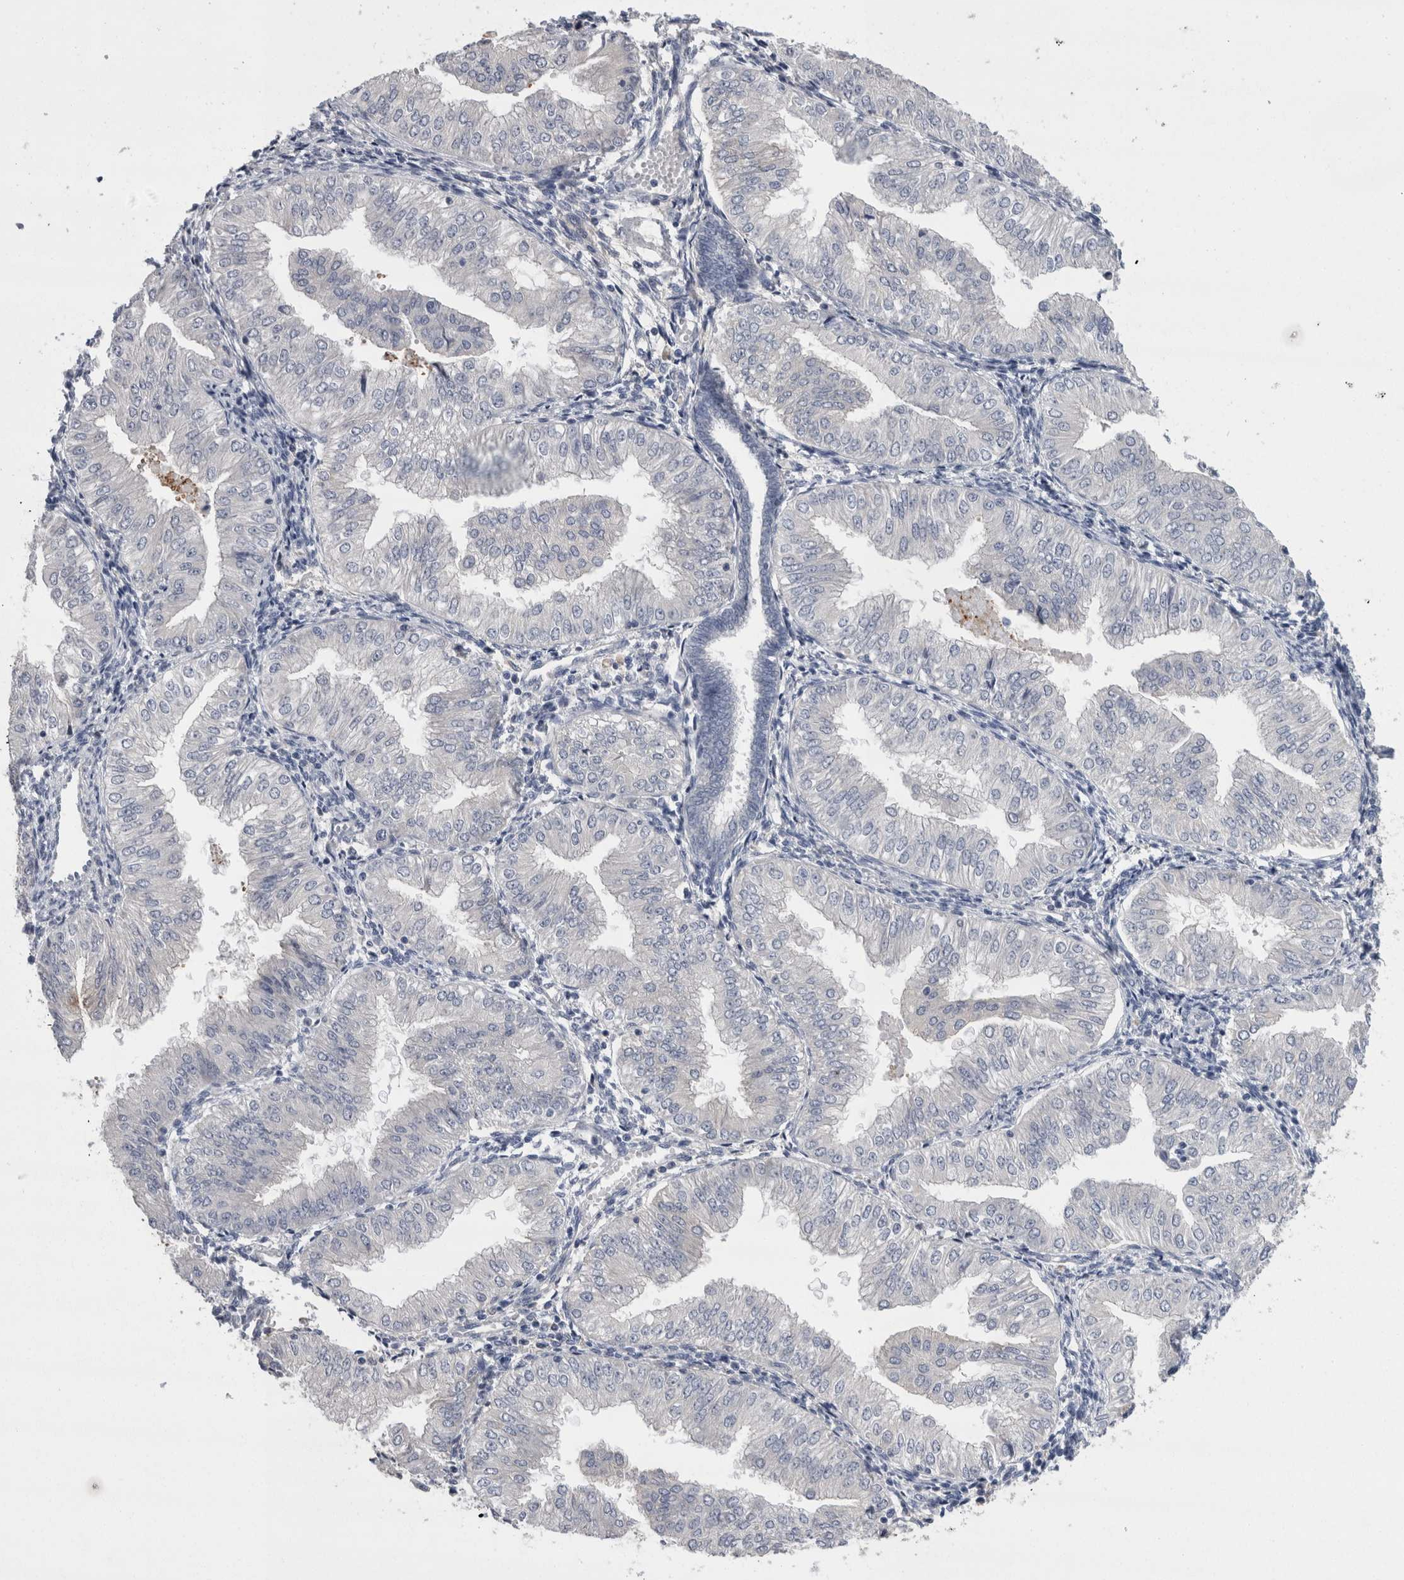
{"staining": {"intensity": "negative", "quantity": "none", "location": "none"}, "tissue": "endometrial cancer", "cell_type": "Tumor cells", "image_type": "cancer", "snomed": [{"axis": "morphology", "description": "Normal tissue, NOS"}, {"axis": "morphology", "description": "Adenocarcinoma, NOS"}, {"axis": "topography", "description": "Endometrium"}], "caption": "There is no significant expression in tumor cells of endometrial cancer. (DAB (3,3'-diaminobenzidine) immunohistochemistry (IHC), high magnification).", "gene": "REG1A", "patient": {"sex": "female", "age": 53}}